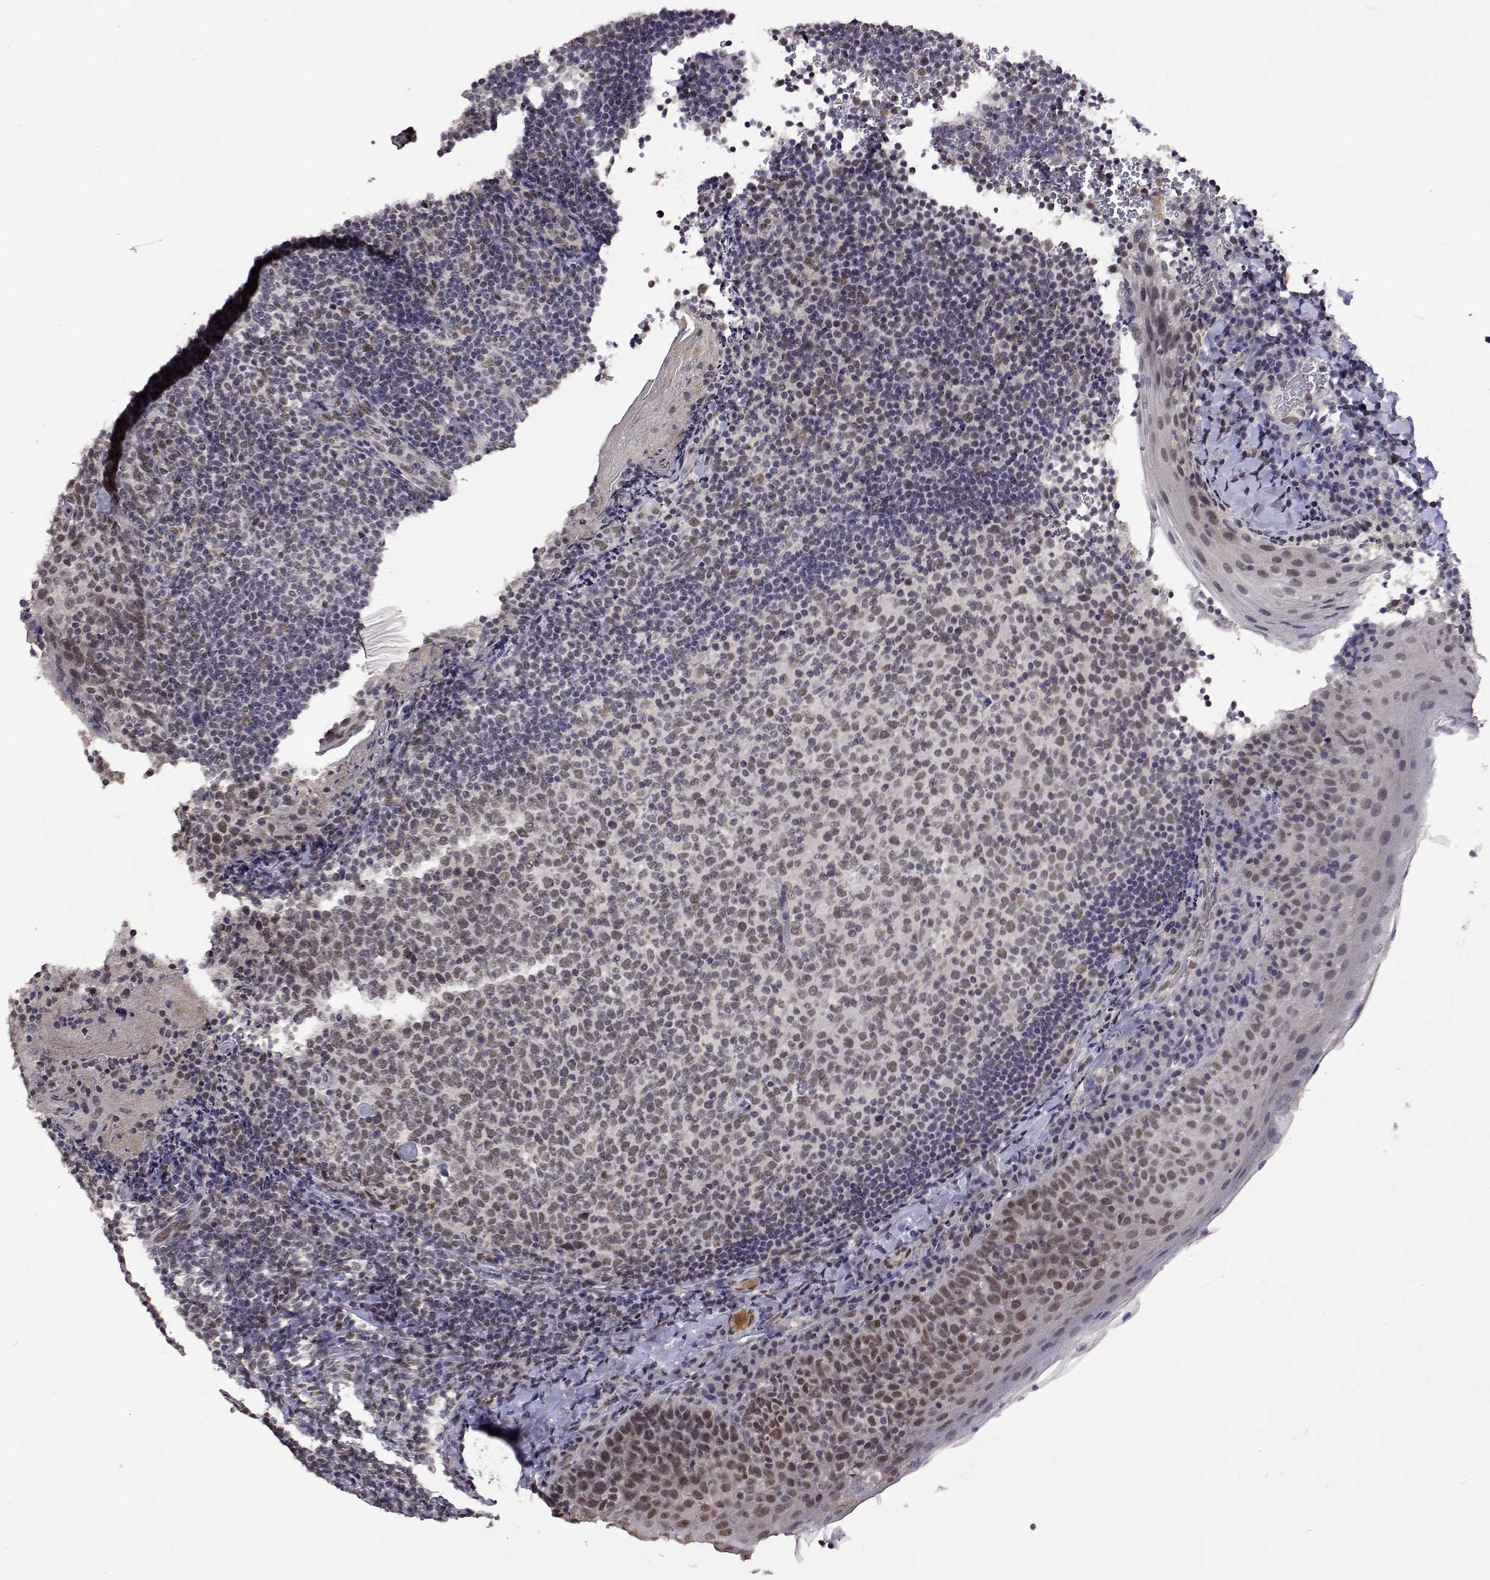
{"staining": {"intensity": "weak", "quantity": ">75%", "location": "nuclear"}, "tissue": "tonsil", "cell_type": "Germinal center cells", "image_type": "normal", "snomed": [{"axis": "morphology", "description": "Normal tissue, NOS"}, {"axis": "topography", "description": "Tonsil"}], "caption": "Immunohistochemical staining of normal human tonsil exhibits low levels of weak nuclear staining in approximately >75% of germinal center cells. Nuclei are stained in blue.", "gene": "HNRNPA0", "patient": {"sex": "female", "age": 10}}